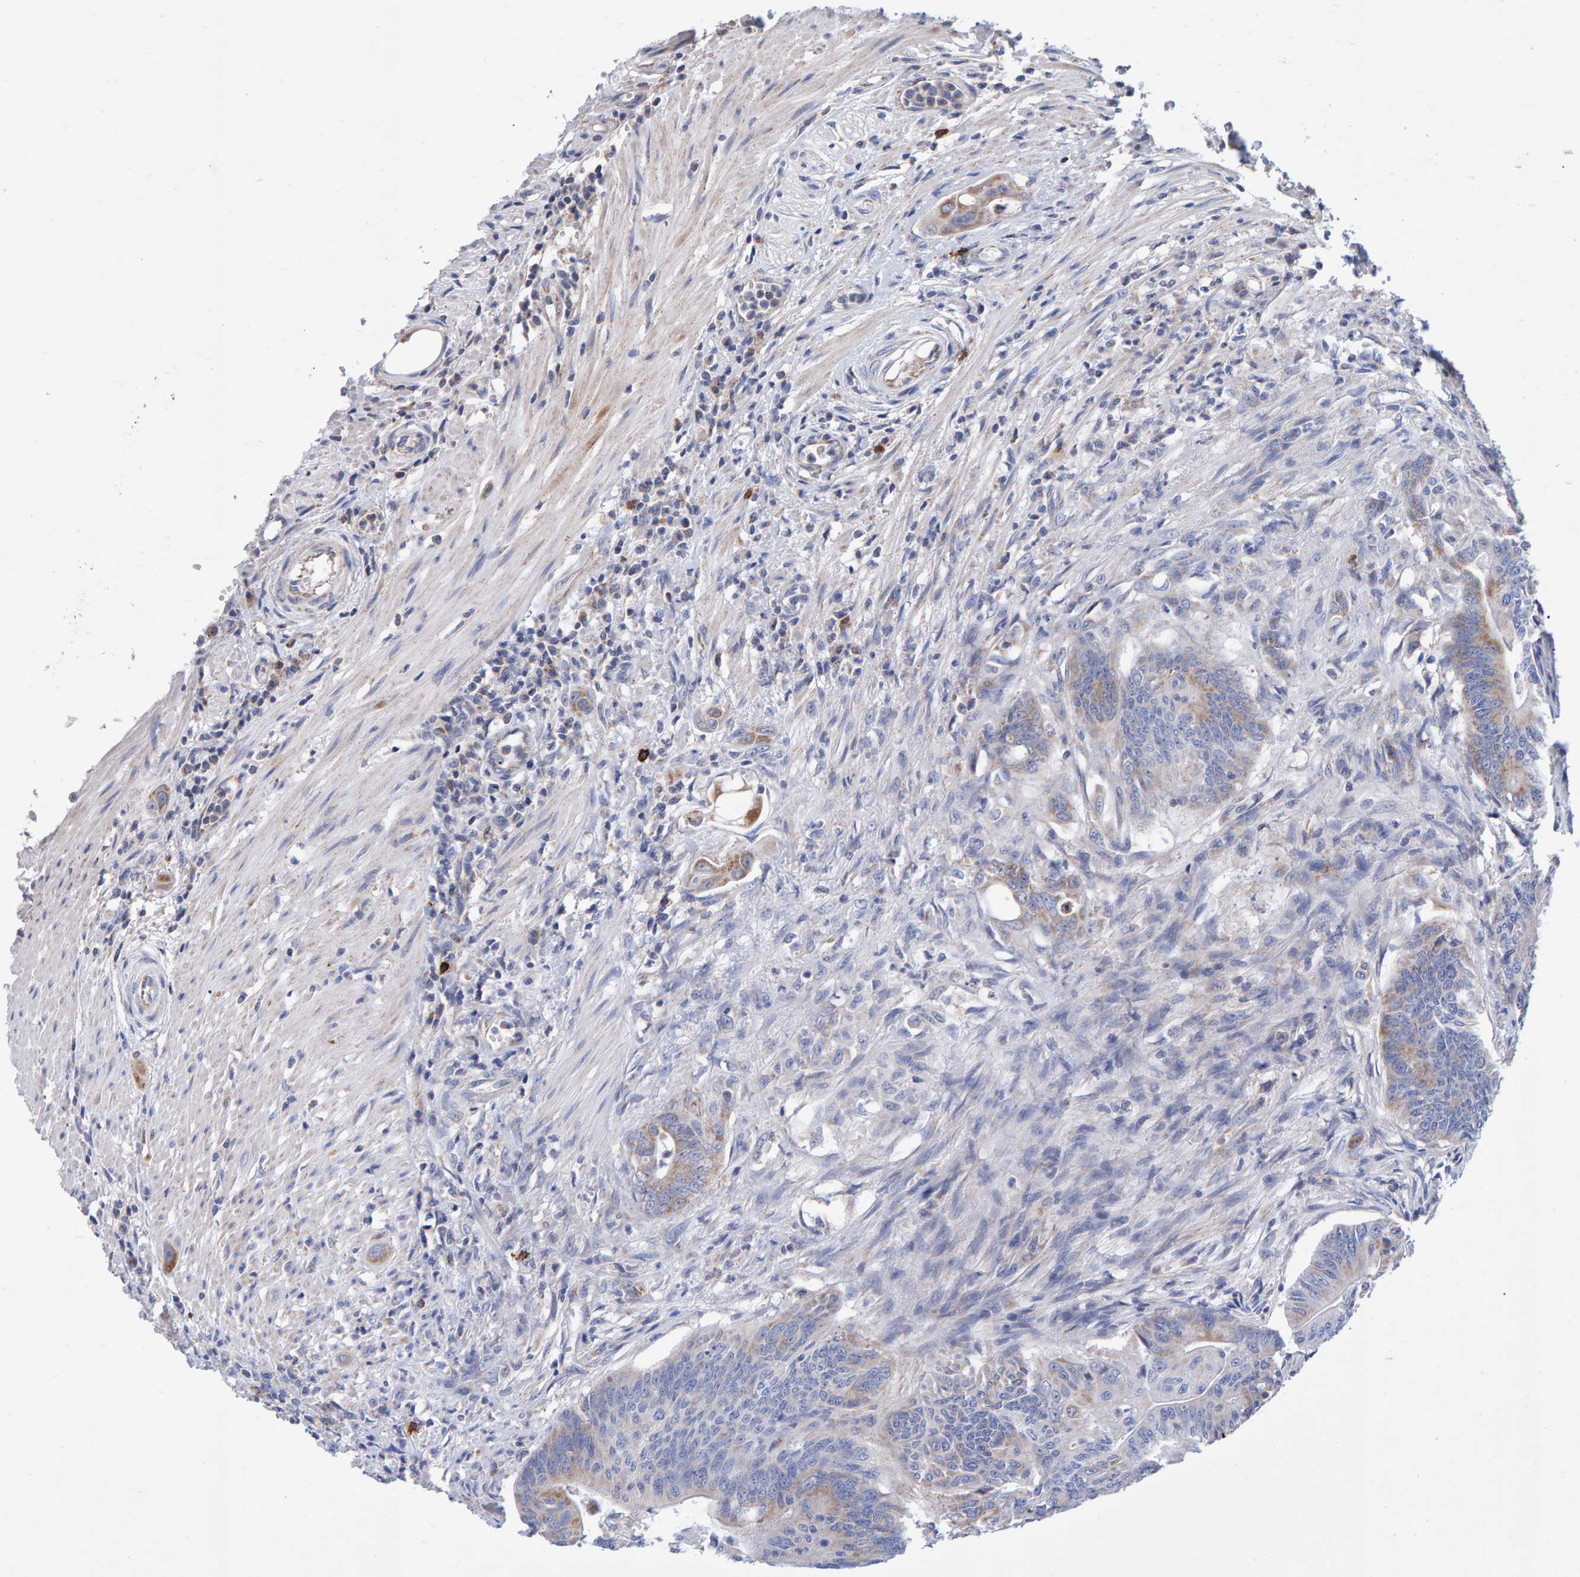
{"staining": {"intensity": "moderate", "quantity": "<25%", "location": "cytoplasmic/membranous"}, "tissue": "colorectal cancer", "cell_type": "Tumor cells", "image_type": "cancer", "snomed": [{"axis": "morphology", "description": "Adenoma, NOS"}, {"axis": "morphology", "description": "Adenocarcinoma, NOS"}, {"axis": "topography", "description": "Colon"}], "caption": "Protein expression analysis of colorectal cancer (adenoma) displays moderate cytoplasmic/membranous staining in about <25% of tumor cells.", "gene": "EFR3A", "patient": {"sex": "male", "age": 79}}